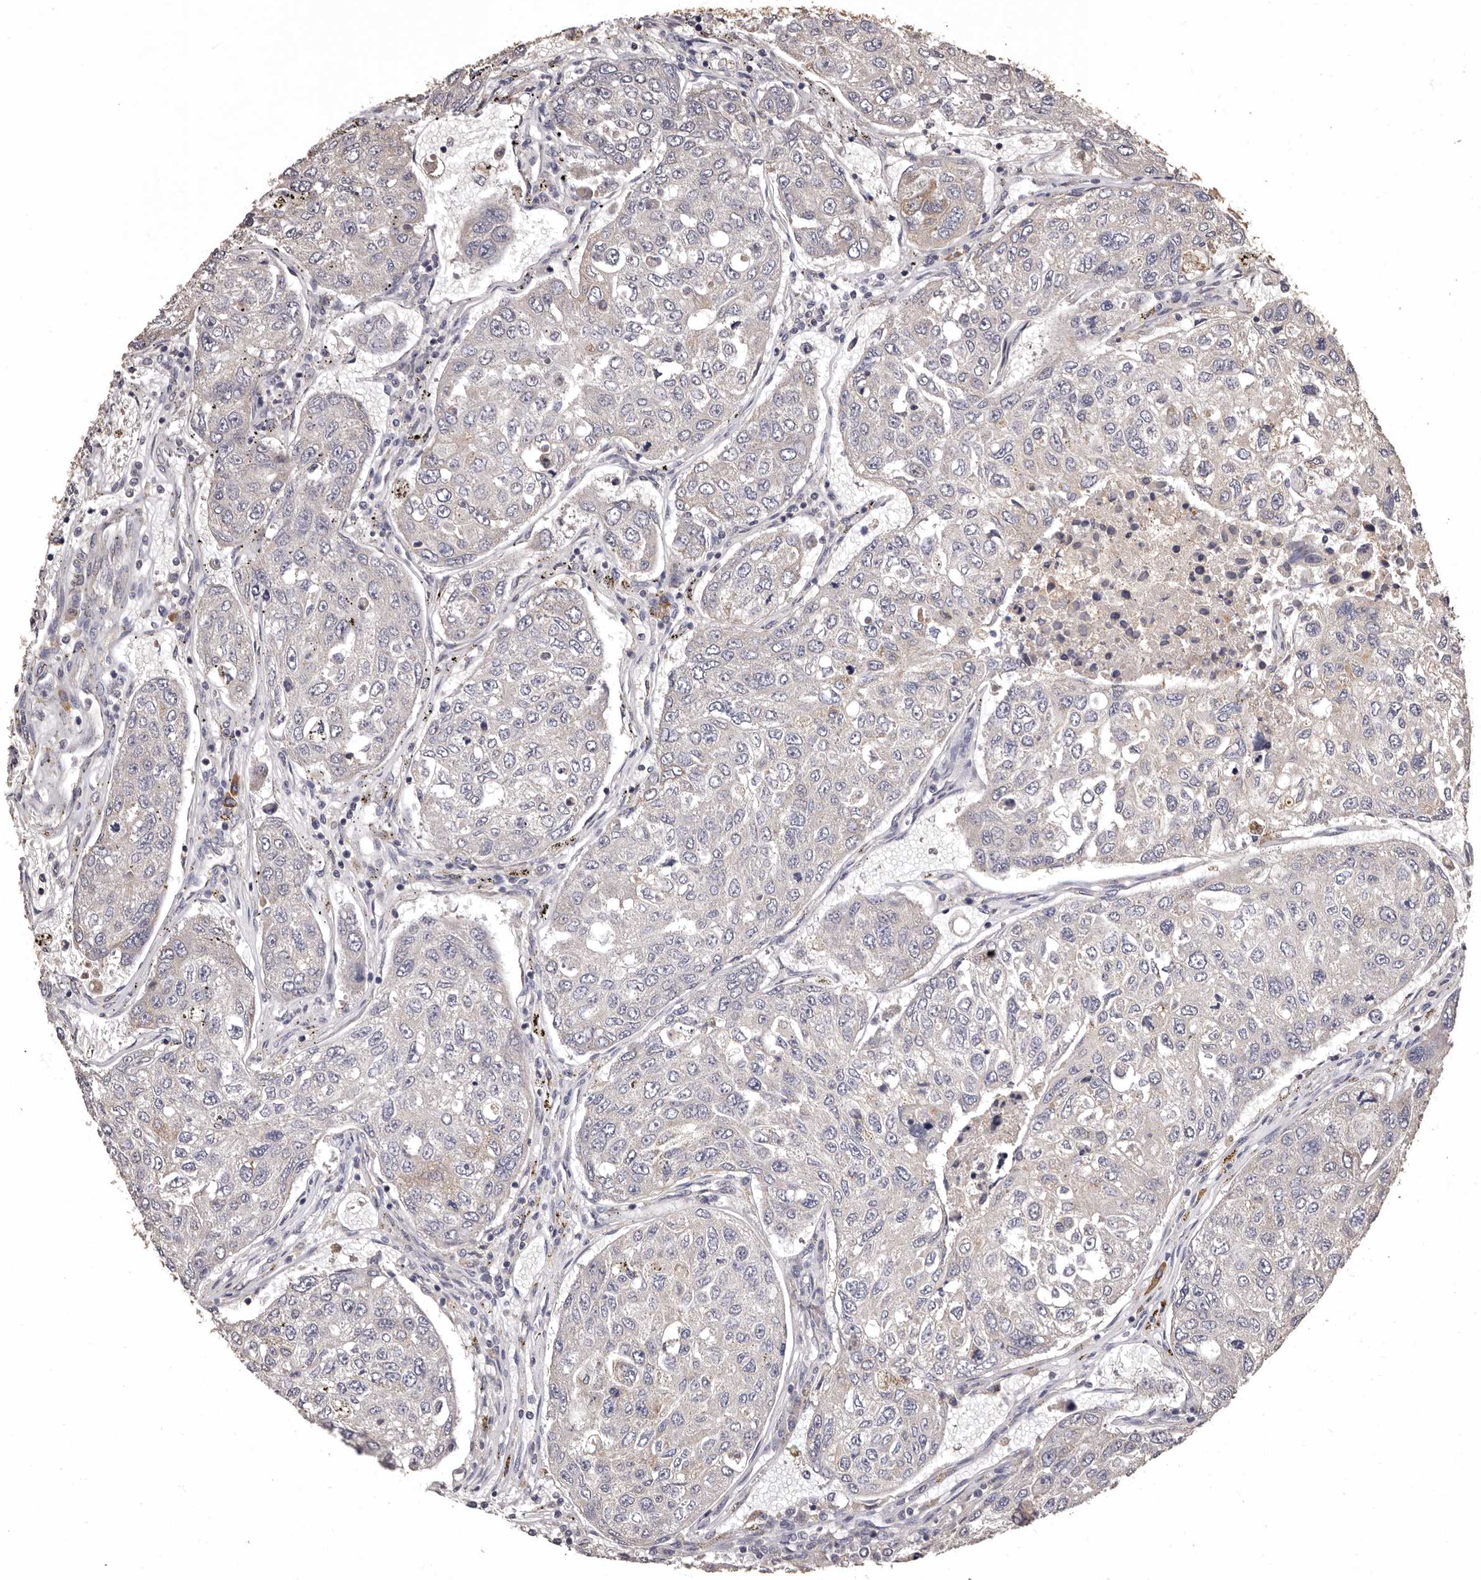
{"staining": {"intensity": "negative", "quantity": "none", "location": "none"}, "tissue": "urothelial cancer", "cell_type": "Tumor cells", "image_type": "cancer", "snomed": [{"axis": "morphology", "description": "Urothelial carcinoma, High grade"}, {"axis": "topography", "description": "Lymph node"}, {"axis": "topography", "description": "Urinary bladder"}], "caption": "This is an immunohistochemistry micrograph of urothelial cancer. There is no expression in tumor cells.", "gene": "ETNK1", "patient": {"sex": "male", "age": 51}}